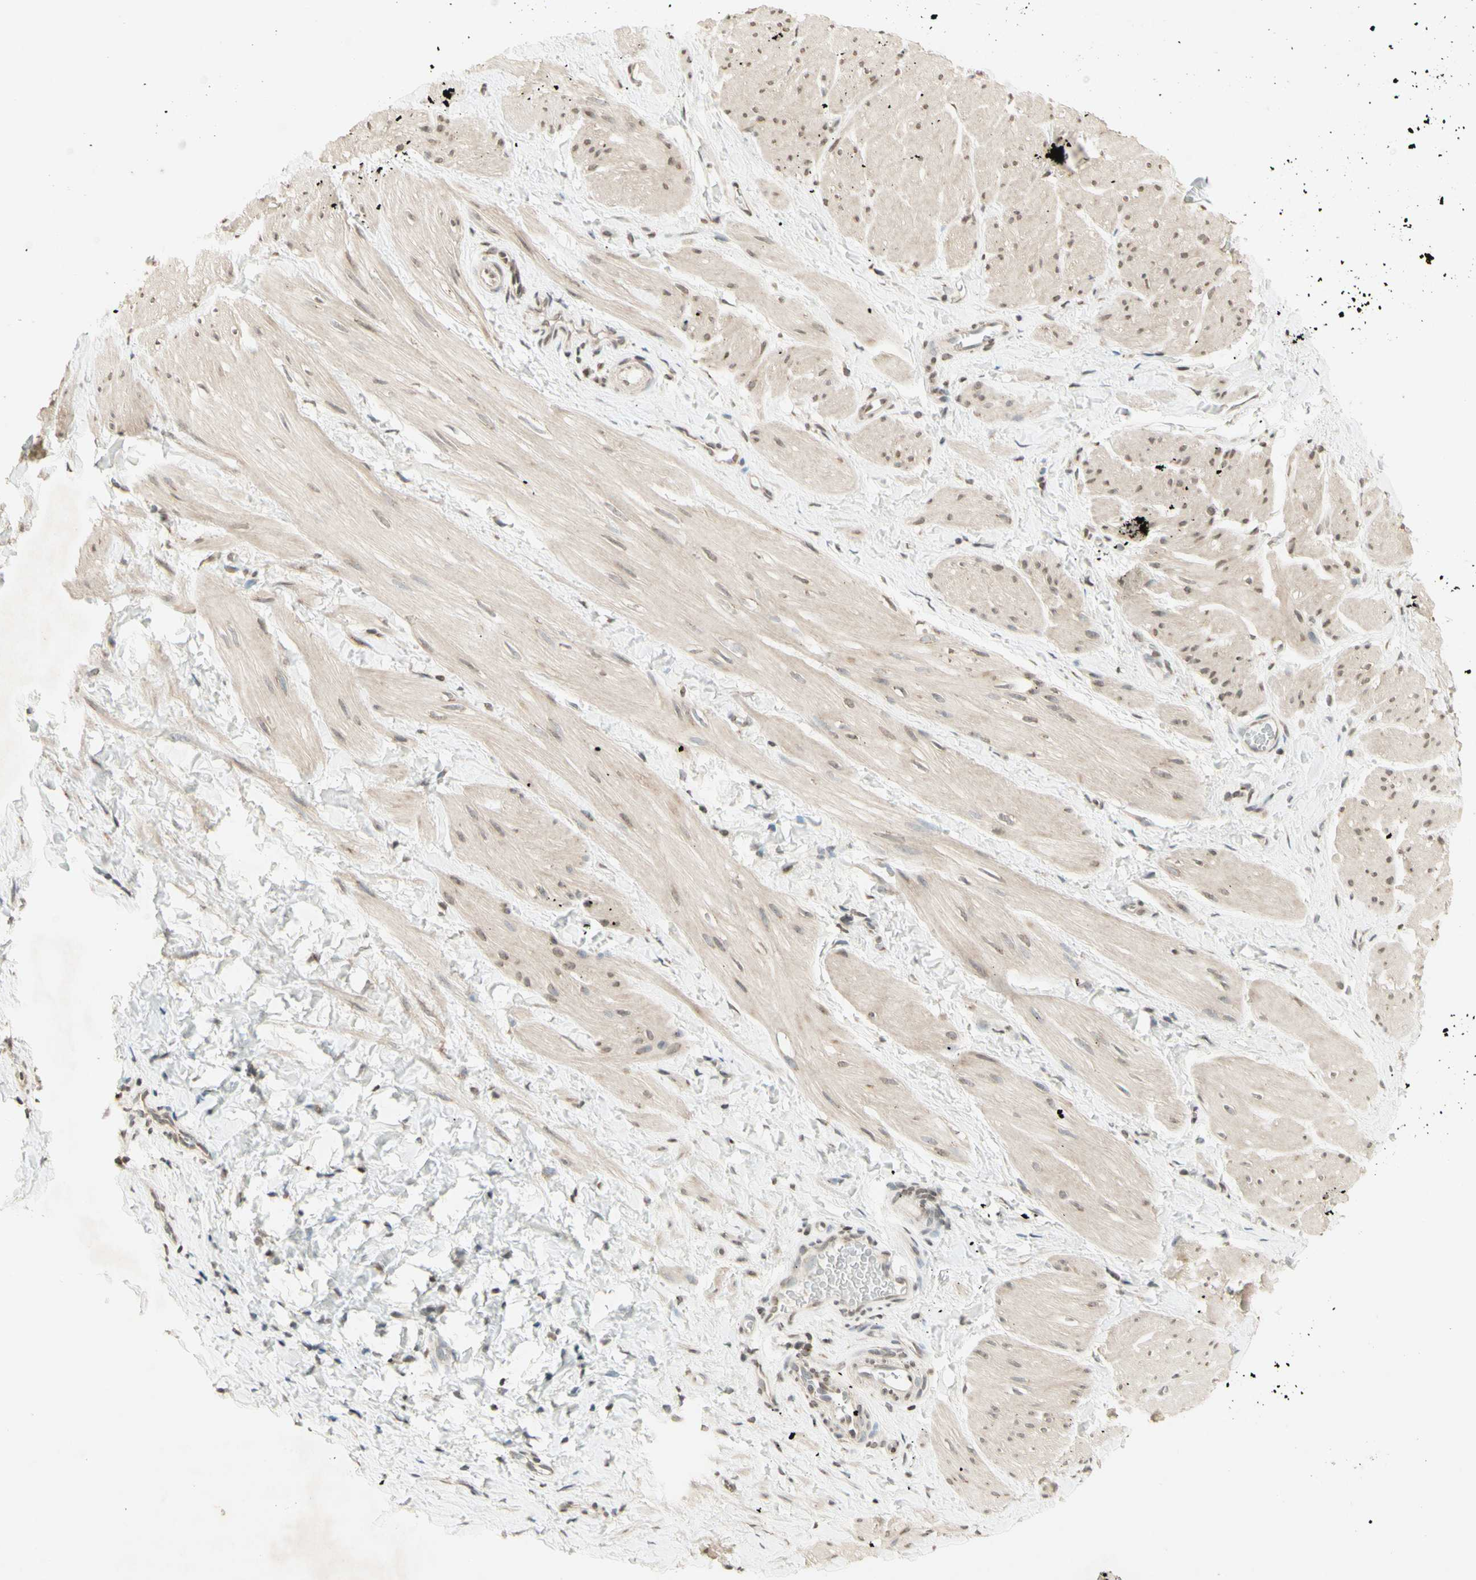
{"staining": {"intensity": "weak", "quantity": "<25%", "location": "cytoplasmic/membranous,nuclear"}, "tissue": "smooth muscle", "cell_type": "Smooth muscle cells", "image_type": "normal", "snomed": [{"axis": "morphology", "description": "Normal tissue, NOS"}, {"axis": "topography", "description": "Smooth muscle"}], "caption": "Immunohistochemical staining of benign smooth muscle displays no significant staining in smooth muscle cells.", "gene": "CCNI", "patient": {"sex": "male", "age": 16}}